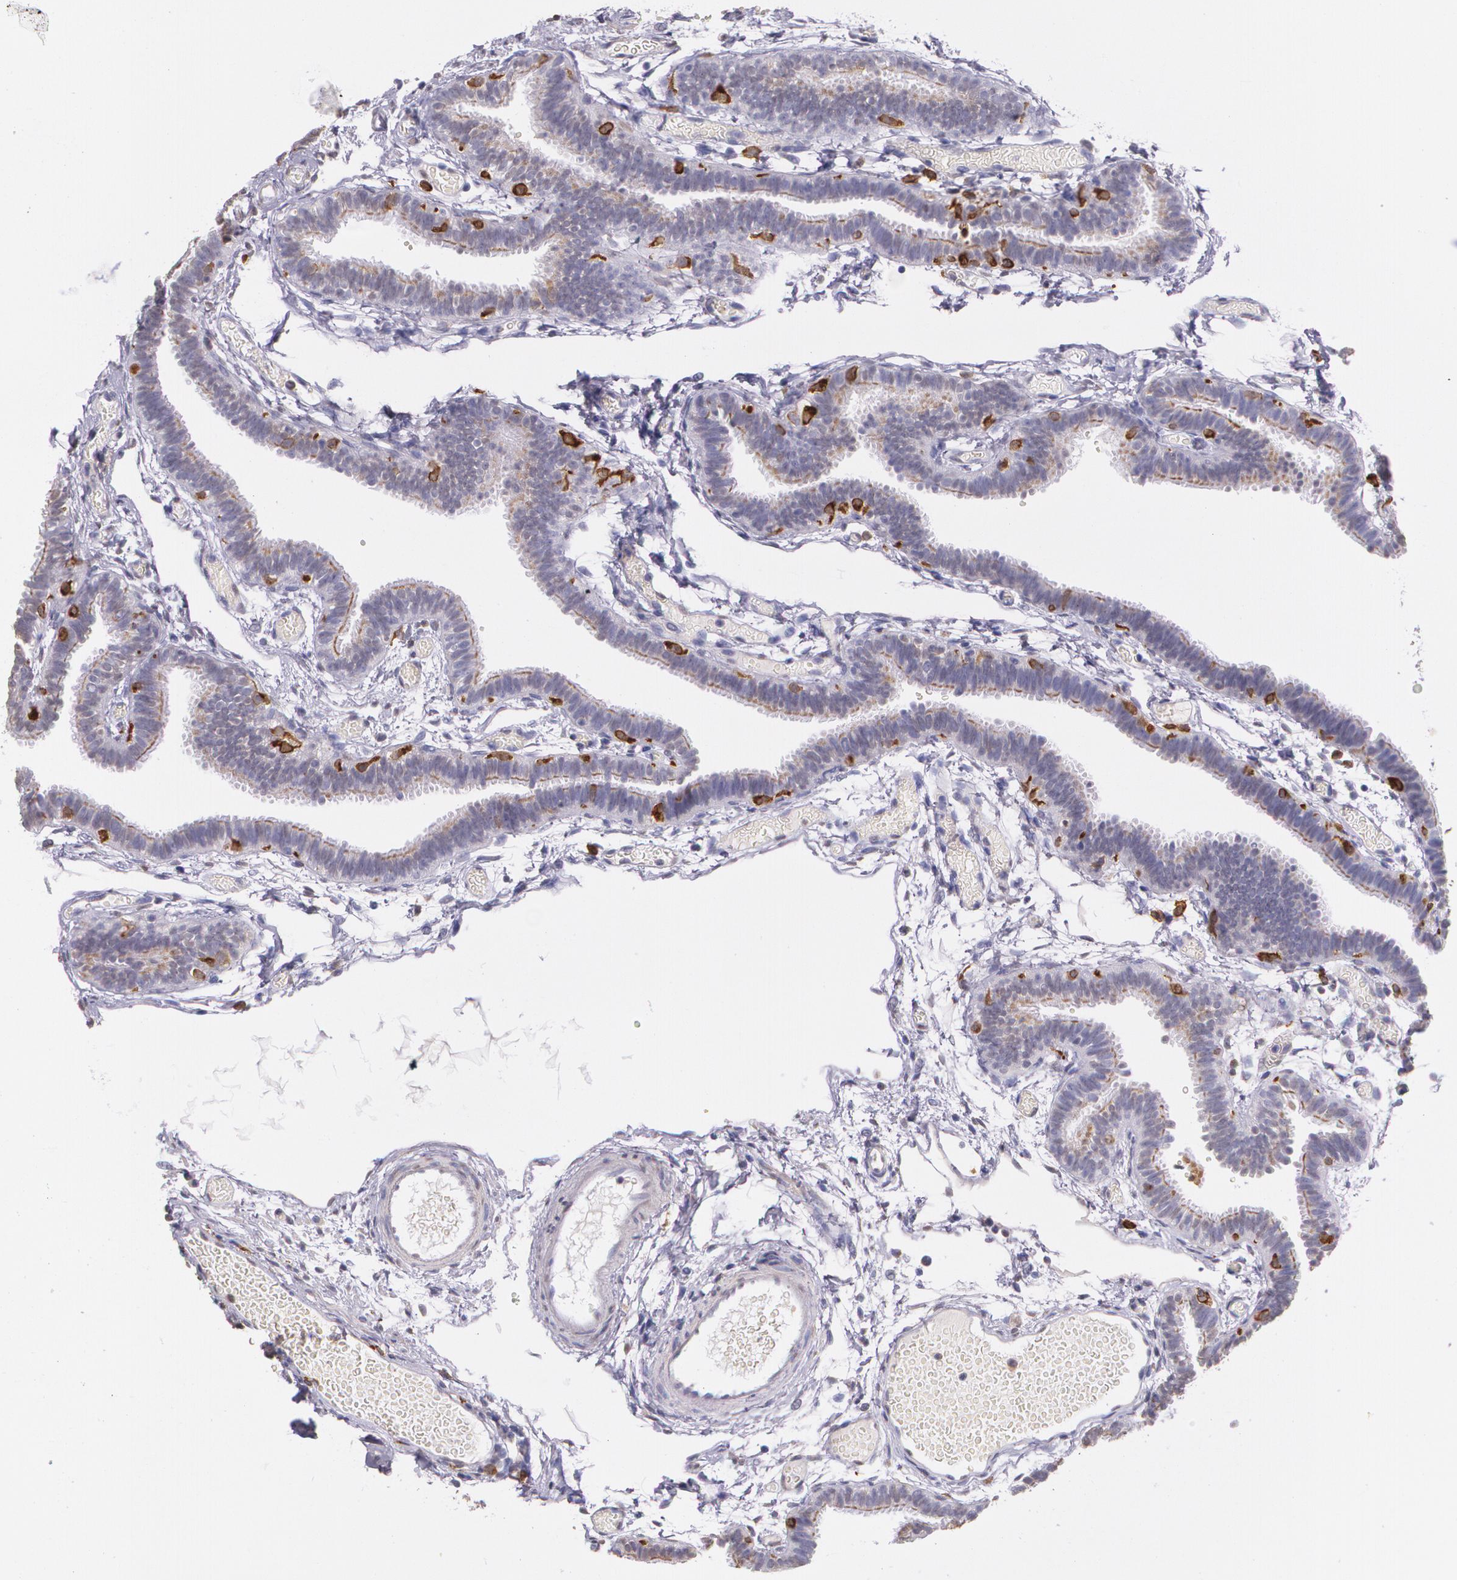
{"staining": {"intensity": "negative", "quantity": "none", "location": "none"}, "tissue": "fallopian tube", "cell_type": "Glandular cells", "image_type": "normal", "snomed": [{"axis": "morphology", "description": "Normal tissue, NOS"}, {"axis": "topography", "description": "Fallopian tube"}], "caption": "The photomicrograph displays no staining of glandular cells in normal fallopian tube.", "gene": "RTN1", "patient": {"sex": "female", "age": 29}}